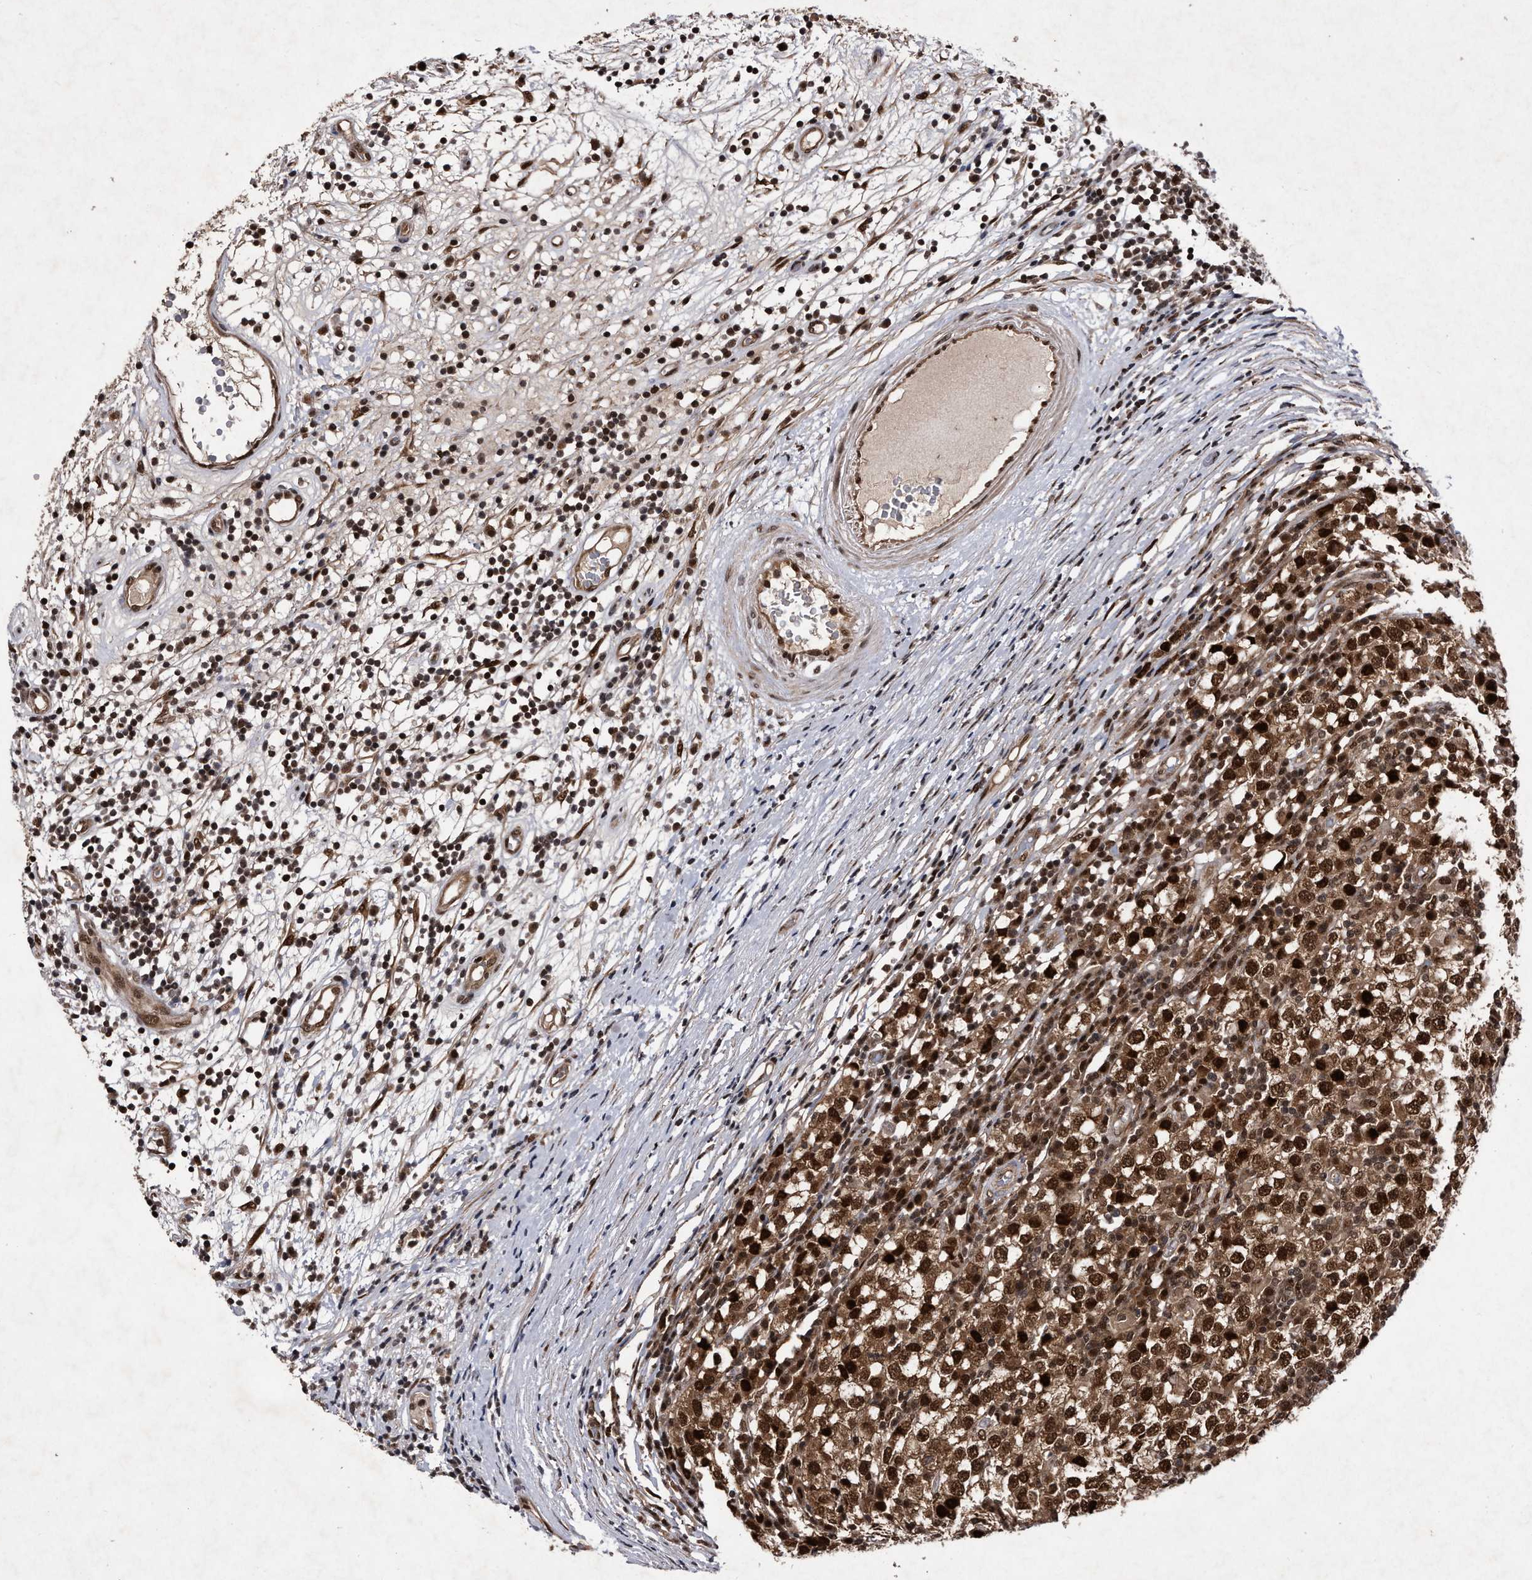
{"staining": {"intensity": "strong", "quantity": ">75%", "location": "cytoplasmic/membranous,nuclear"}, "tissue": "testis cancer", "cell_type": "Tumor cells", "image_type": "cancer", "snomed": [{"axis": "morphology", "description": "Seminoma, NOS"}, {"axis": "topography", "description": "Testis"}], "caption": "The immunohistochemical stain labels strong cytoplasmic/membranous and nuclear expression in tumor cells of testis cancer (seminoma) tissue.", "gene": "RAD23B", "patient": {"sex": "male", "age": 65}}